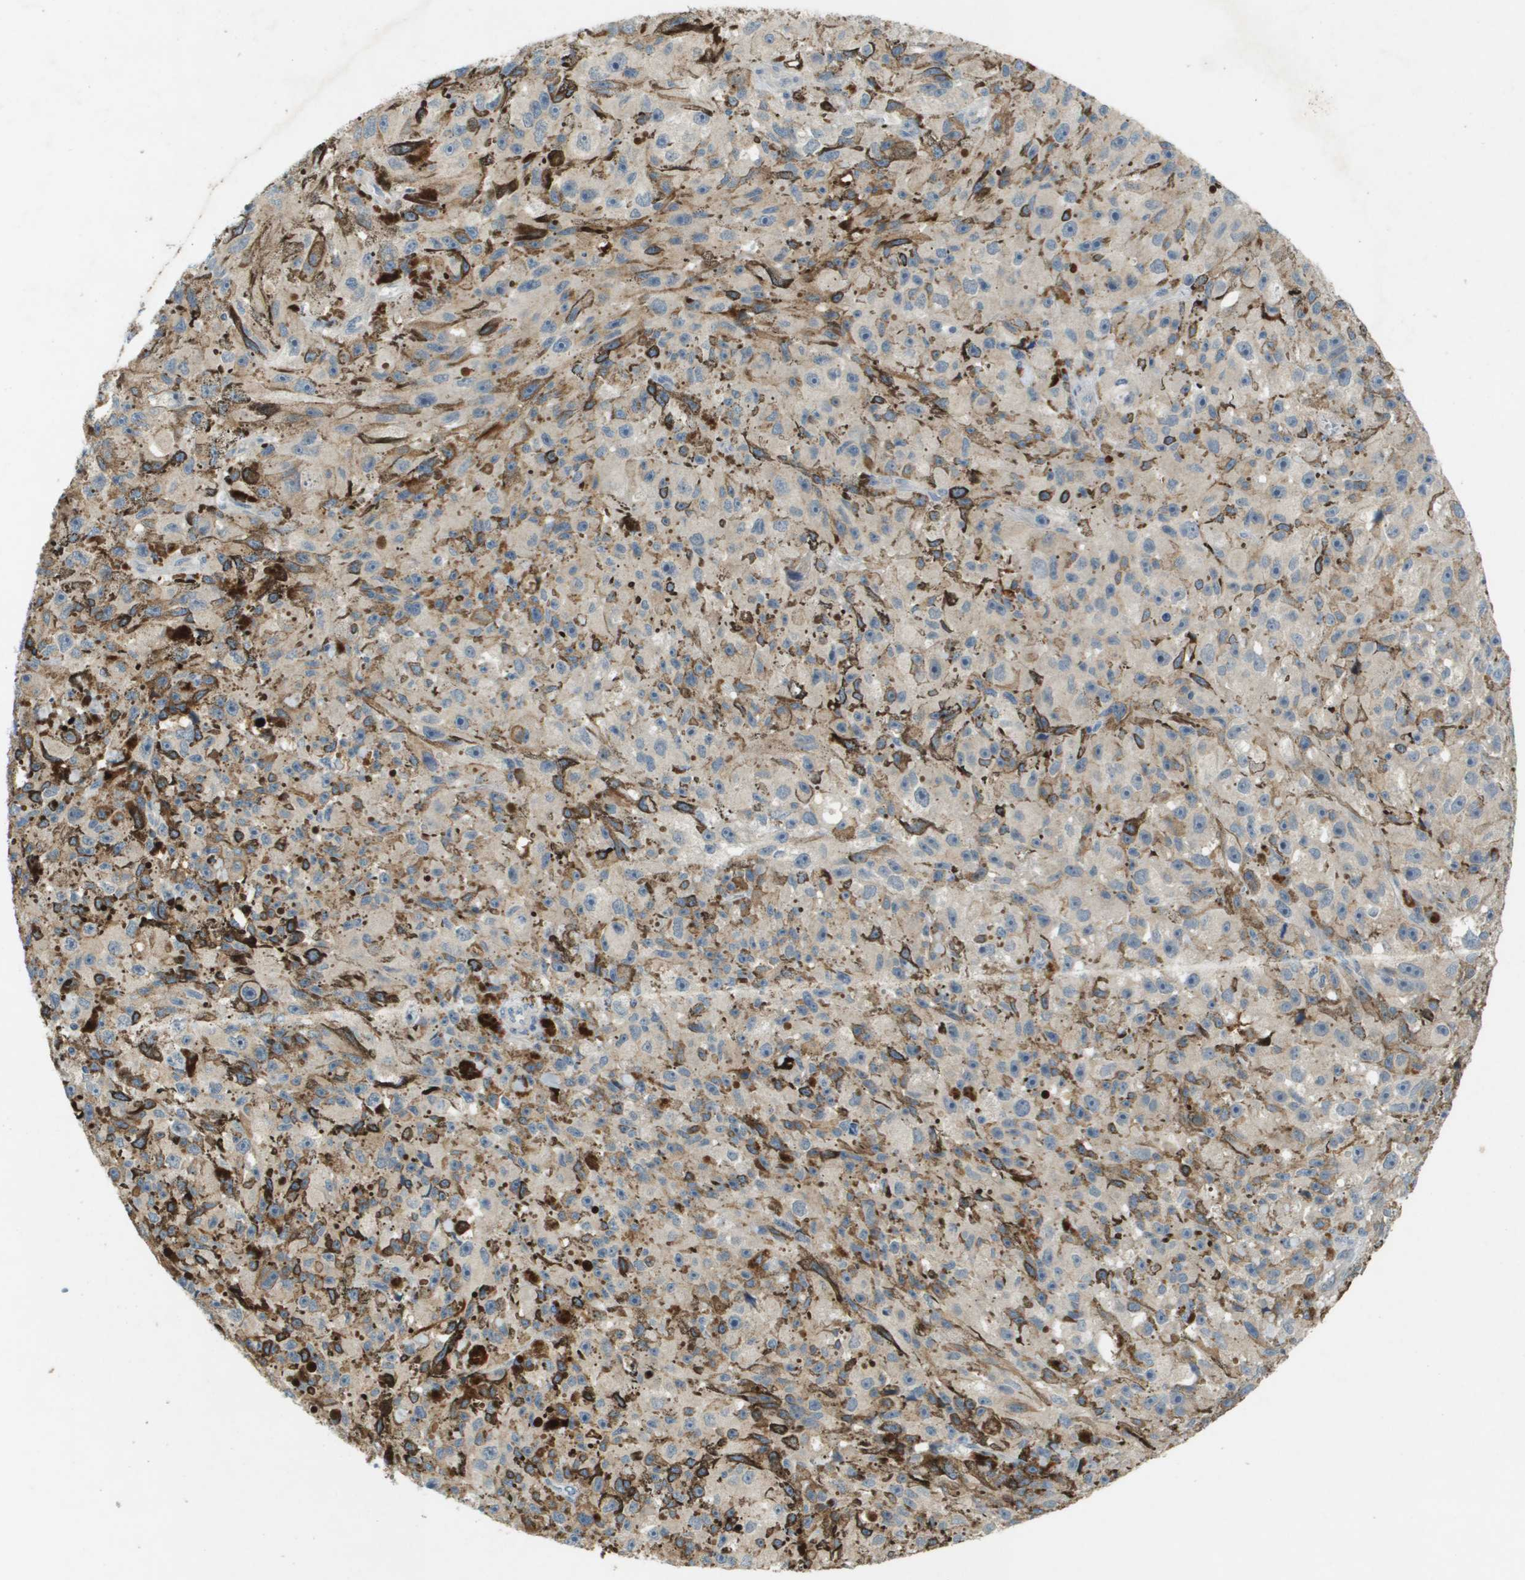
{"staining": {"intensity": "weak", "quantity": "<25%", "location": "cytoplasmic/membranous"}, "tissue": "melanoma", "cell_type": "Tumor cells", "image_type": "cancer", "snomed": [{"axis": "morphology", "description": "Malignant melanoma, NOS"}, {"axis": "topography", "description": "Skin"}], "caption": "Immunohistochemistry (IHC) histopathology image of malignant melanoma stained for a protein (brown), which exhibits no positivity in tumor cells.", "gene": "VTN", "patient": {"sex": "female", "age": 104}}